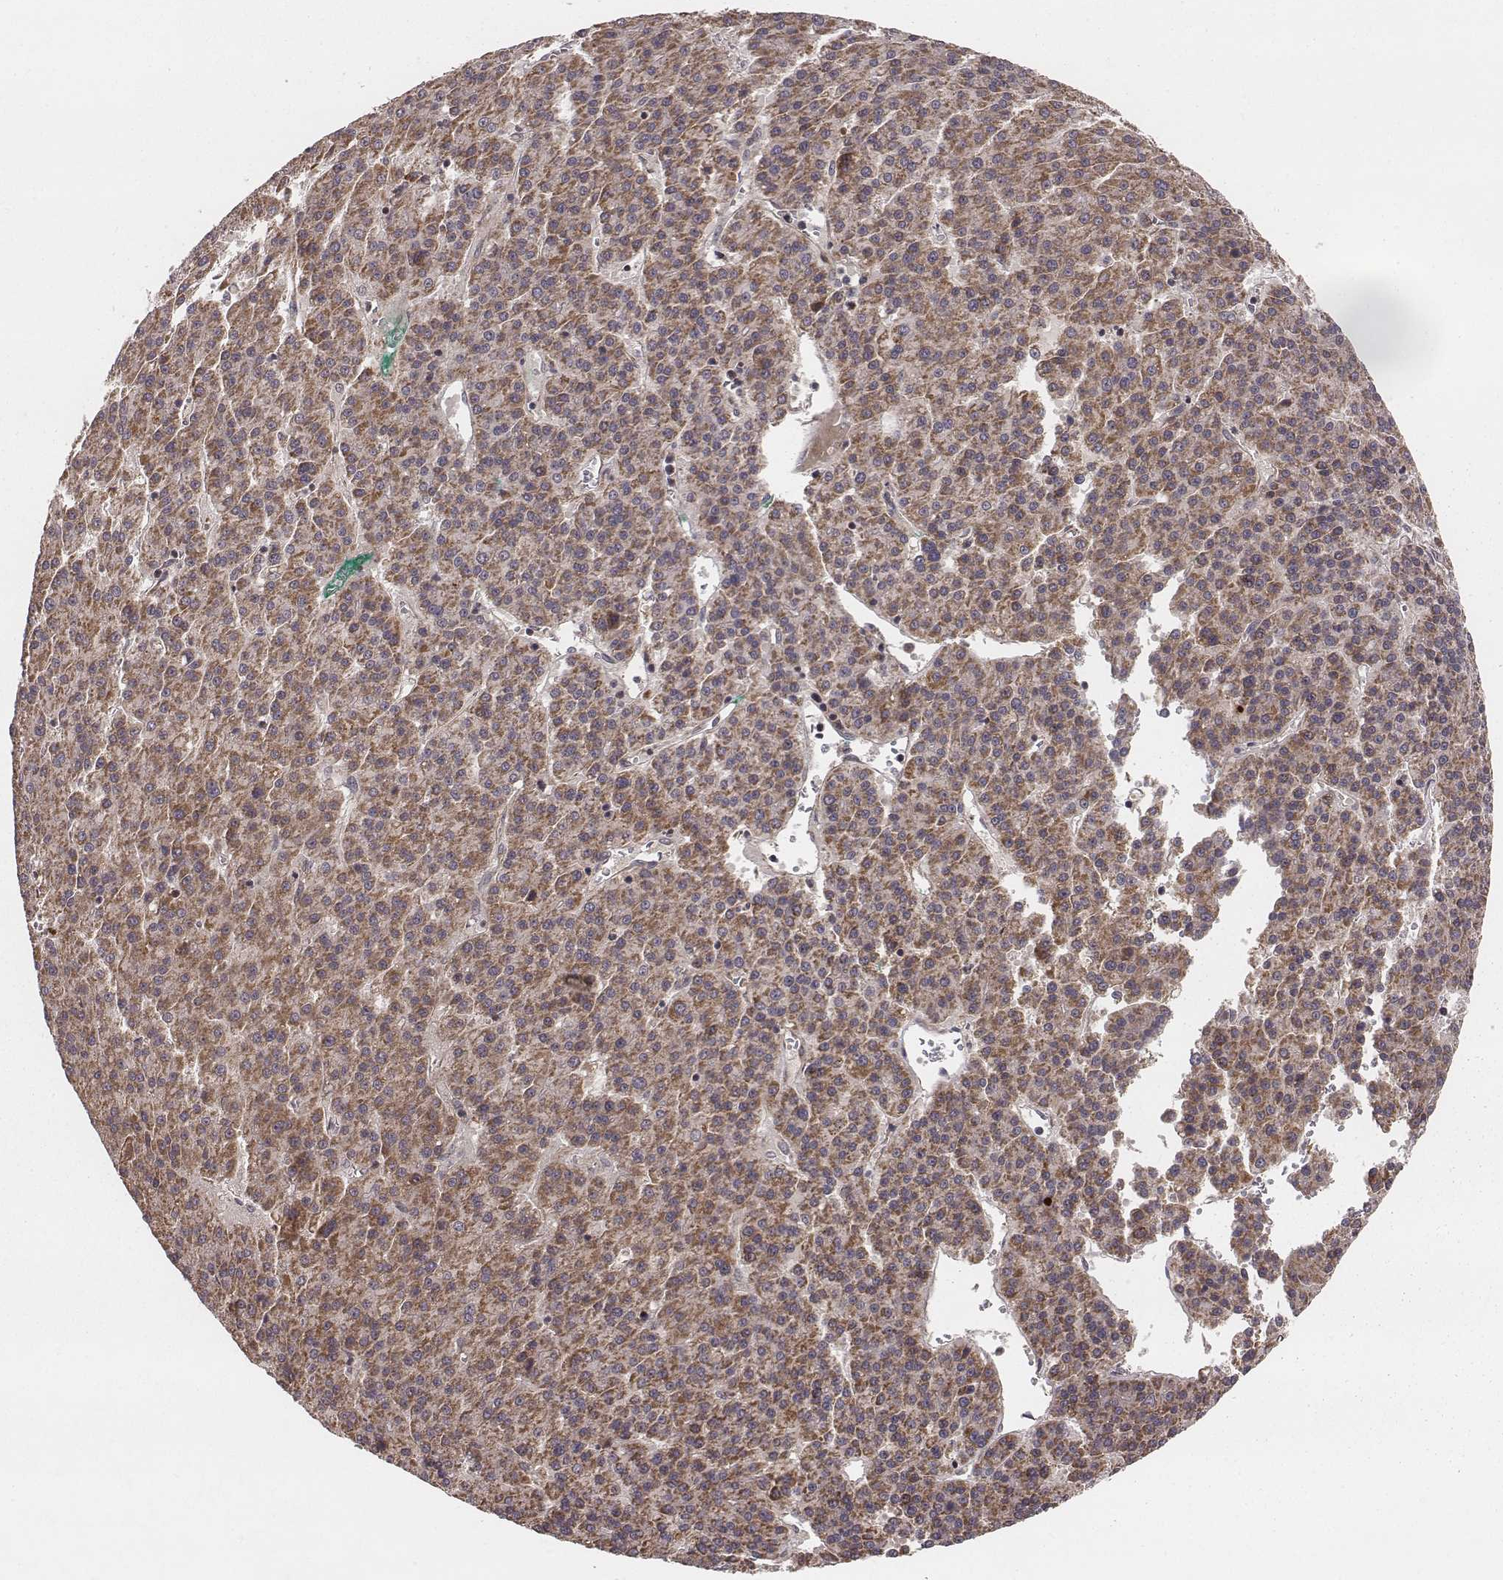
{"staining": {"intensity": "moderate", "quantity": ">75%", "location": "cytoplasmic/membranous"}, "tissue": "liver cancer", "cell_type": "Tumor cells", "image_type": "cancer", "snomed": [{"axis": "morphology", "description": "Carcinoma, Hepatocellular, NOS"}, {"axis": "topography", "description": "Liver"}], "caption": "A photomicrograph of liver hepatocellular carcinoma stained for a protein reveals moderate cytoplasmic/membranous brown staining in tumor cells.", "gene": "ZDHHC21", "patient": {"sex": "female", "age": 58}}